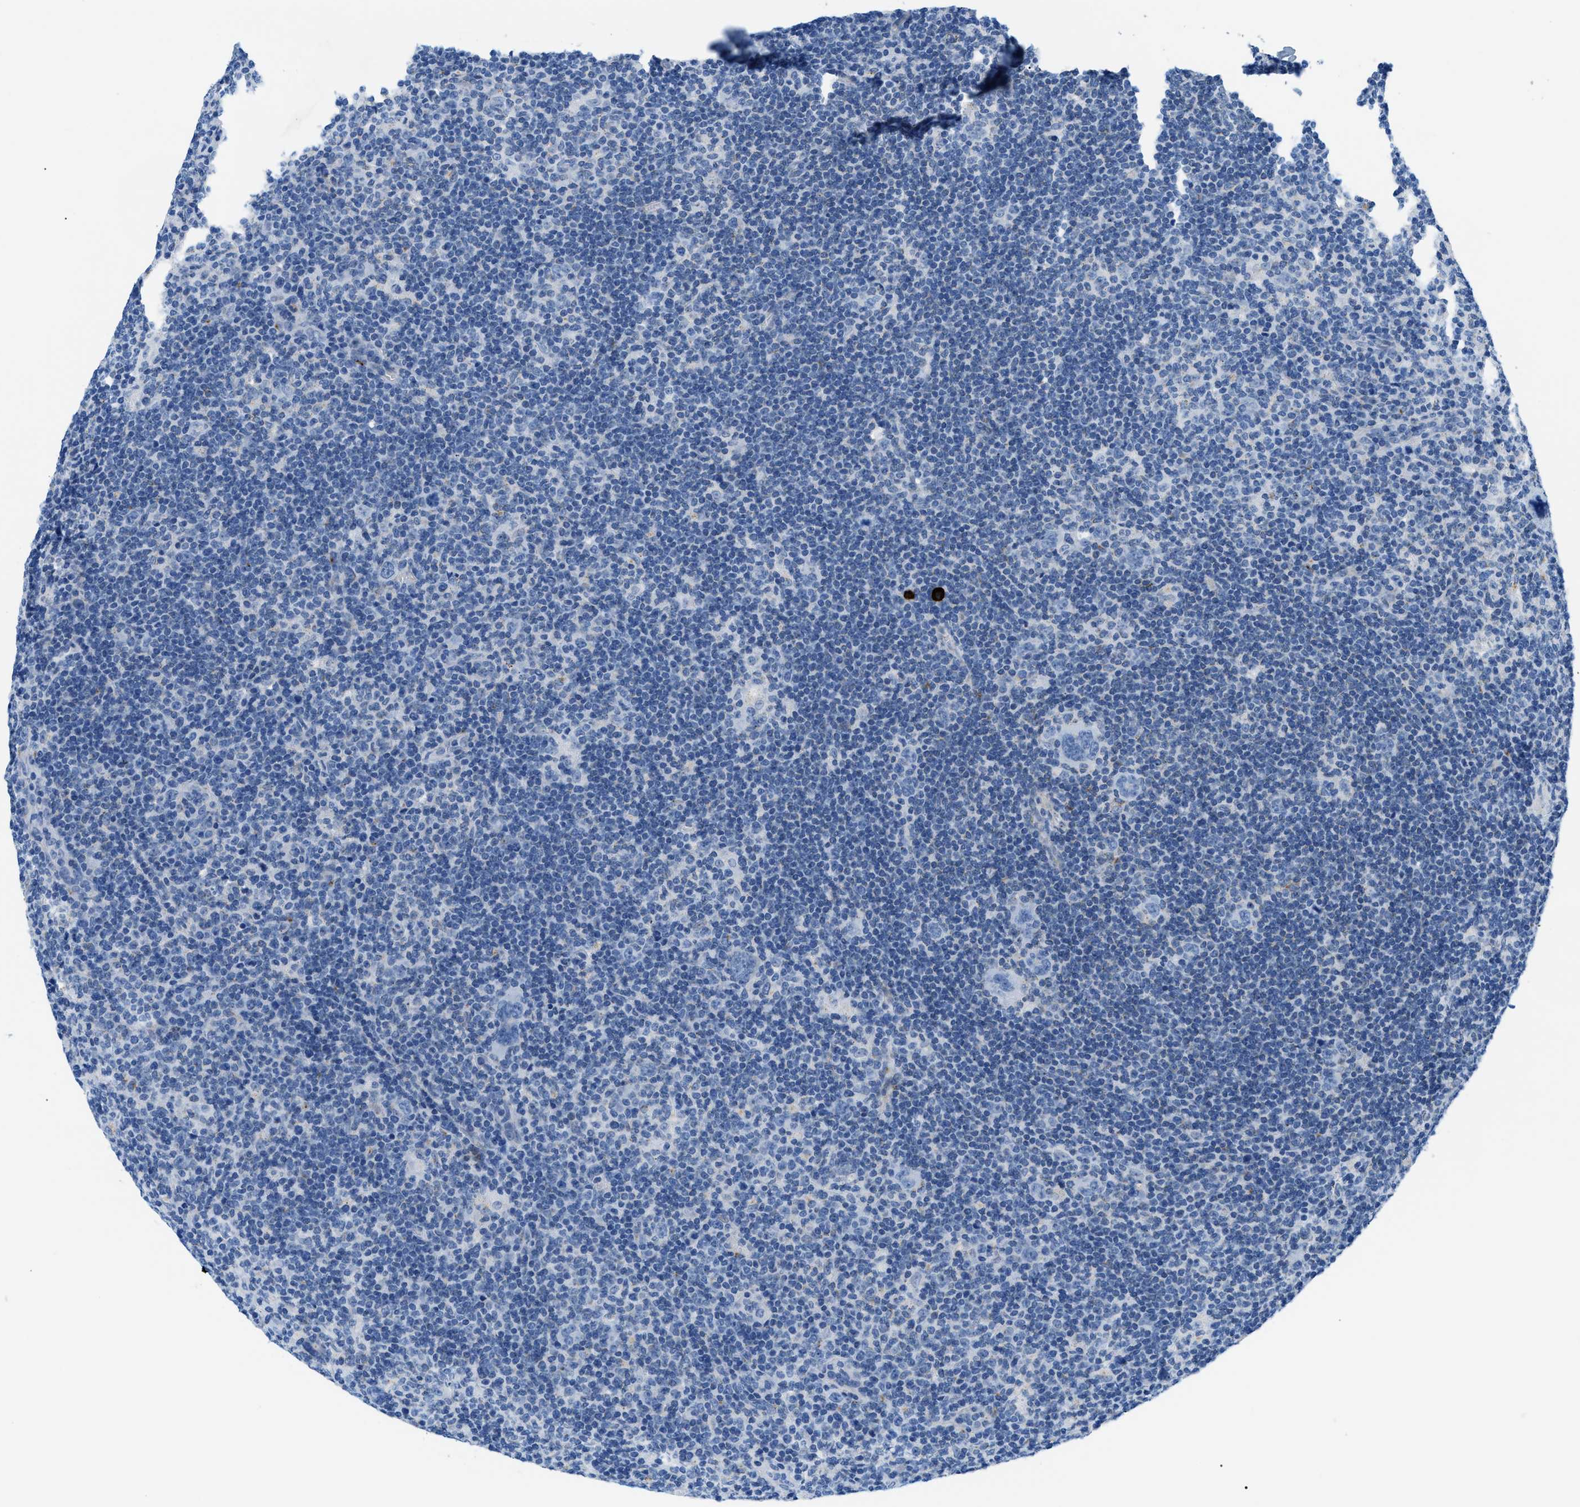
{"staining": {"intensity": "negative", "quantity": "none", "location": "none"}, "tissue": "lymphoma", "cell_type": "Tumor cells", "image_type": "cancer", "snomed": [{"axis": "morphology", "description": "Hodgkin's disease, NOS"}, {"axis": "topography", "description": "Lymph node"}], "caption": "Tumor cells are negative for protein expression in human Hodgkin's disease.", "gene": "FDCSP", "patient": {"sex": "female", "age": 57}}